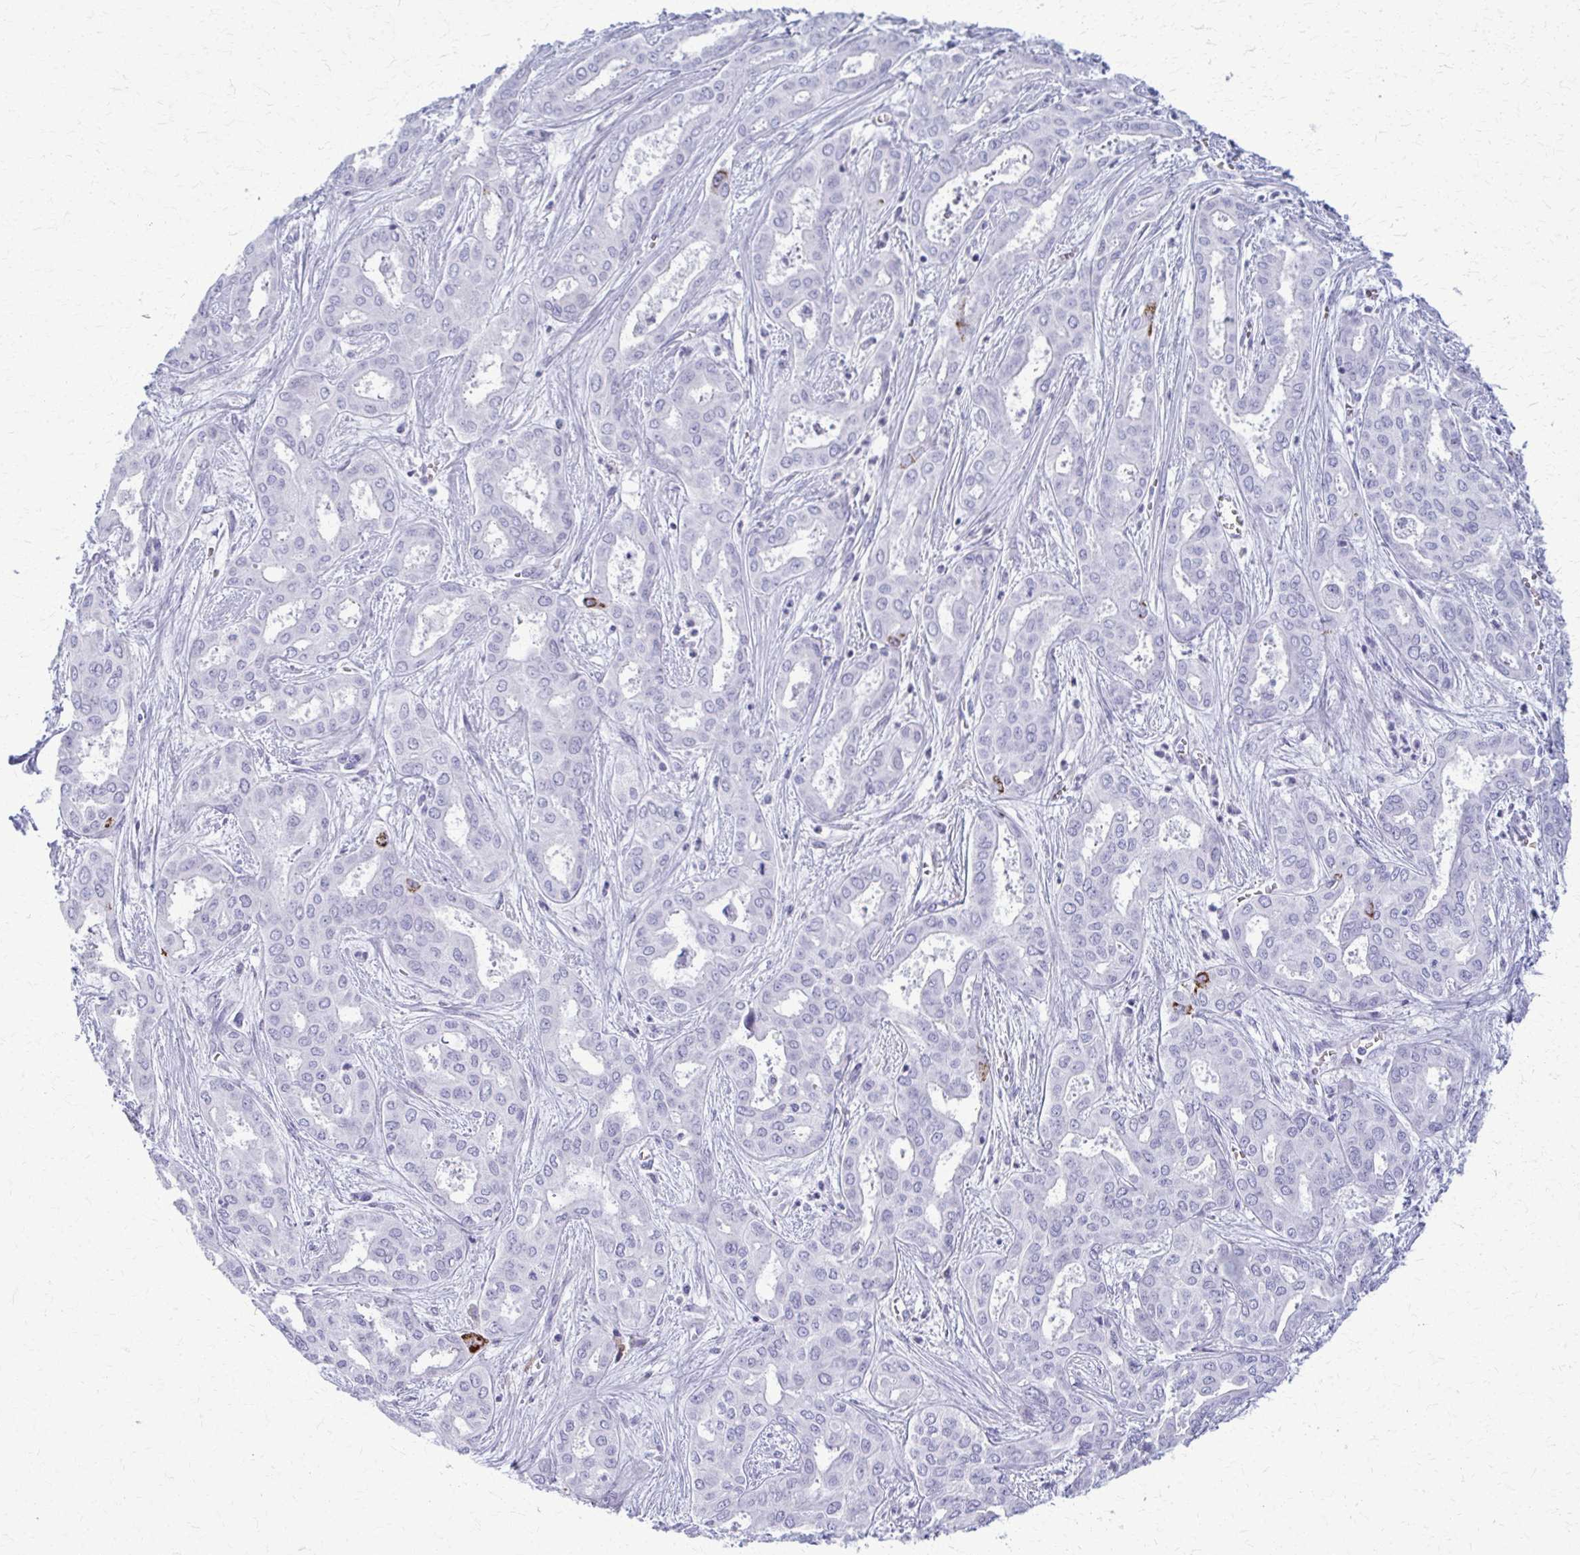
{"staining": {"intensity": "negative", "quantity": "none", "location": "none"}, "tissue": "liver cancer", "cell_type": "Tumor cells", "image_type": "cancer", "snomed": [{"axis": "morphology", "description": "Cholangiocarcinoma"}, {"axis": "topography", "description": "Liver"}], "caption": "IHC of liver cholangiocarcinoma reveals no staining in tumor cells.", "gene": "ACSM2B", "patient": {"sex": "female", "age": 64}}